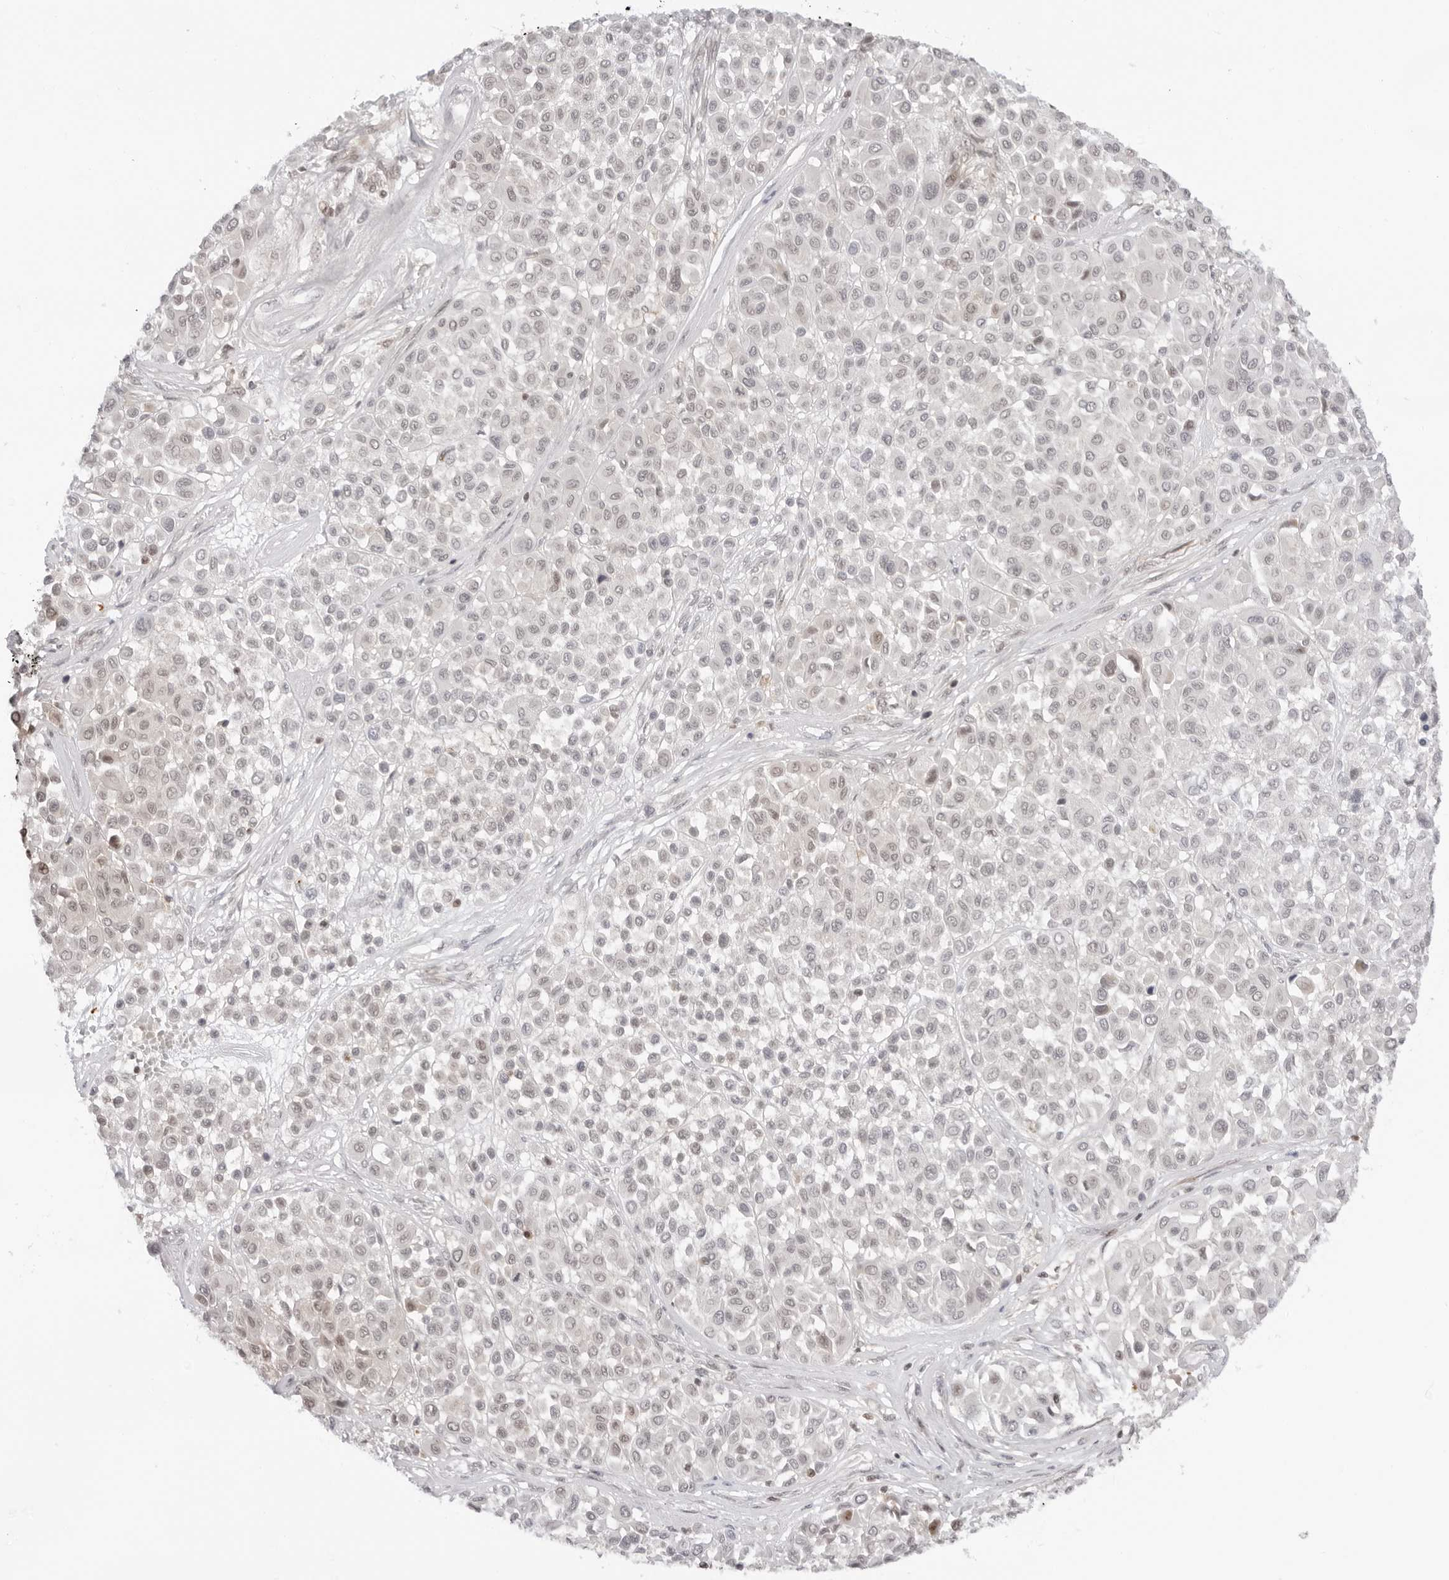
{"staining": {"intensity": "weak", "quantity": "<25%", "location": "nuclear"}, "tissue": "melanoma", "cell_type": "Tumor cells", "image_type": "cancer", "snomed": [{"axis": "morphology", "description": "Malignant melanoma, Metastatic site"}, {"axis": "topography", "description": "Soft tissue"}], "caption": "Immunohistochemistry (IHC) photomicrograph of neoplastic tissue: human melanoma stained with DAB exhibits no significant protein positivity in tumor cells. (DAB (3,3'-diaminobenzidine) immunohistochemistry visualized using brightfield microscopy, high magnification).", "gene": "RNF146", "patient": {"sex": "male", "age": 41}}